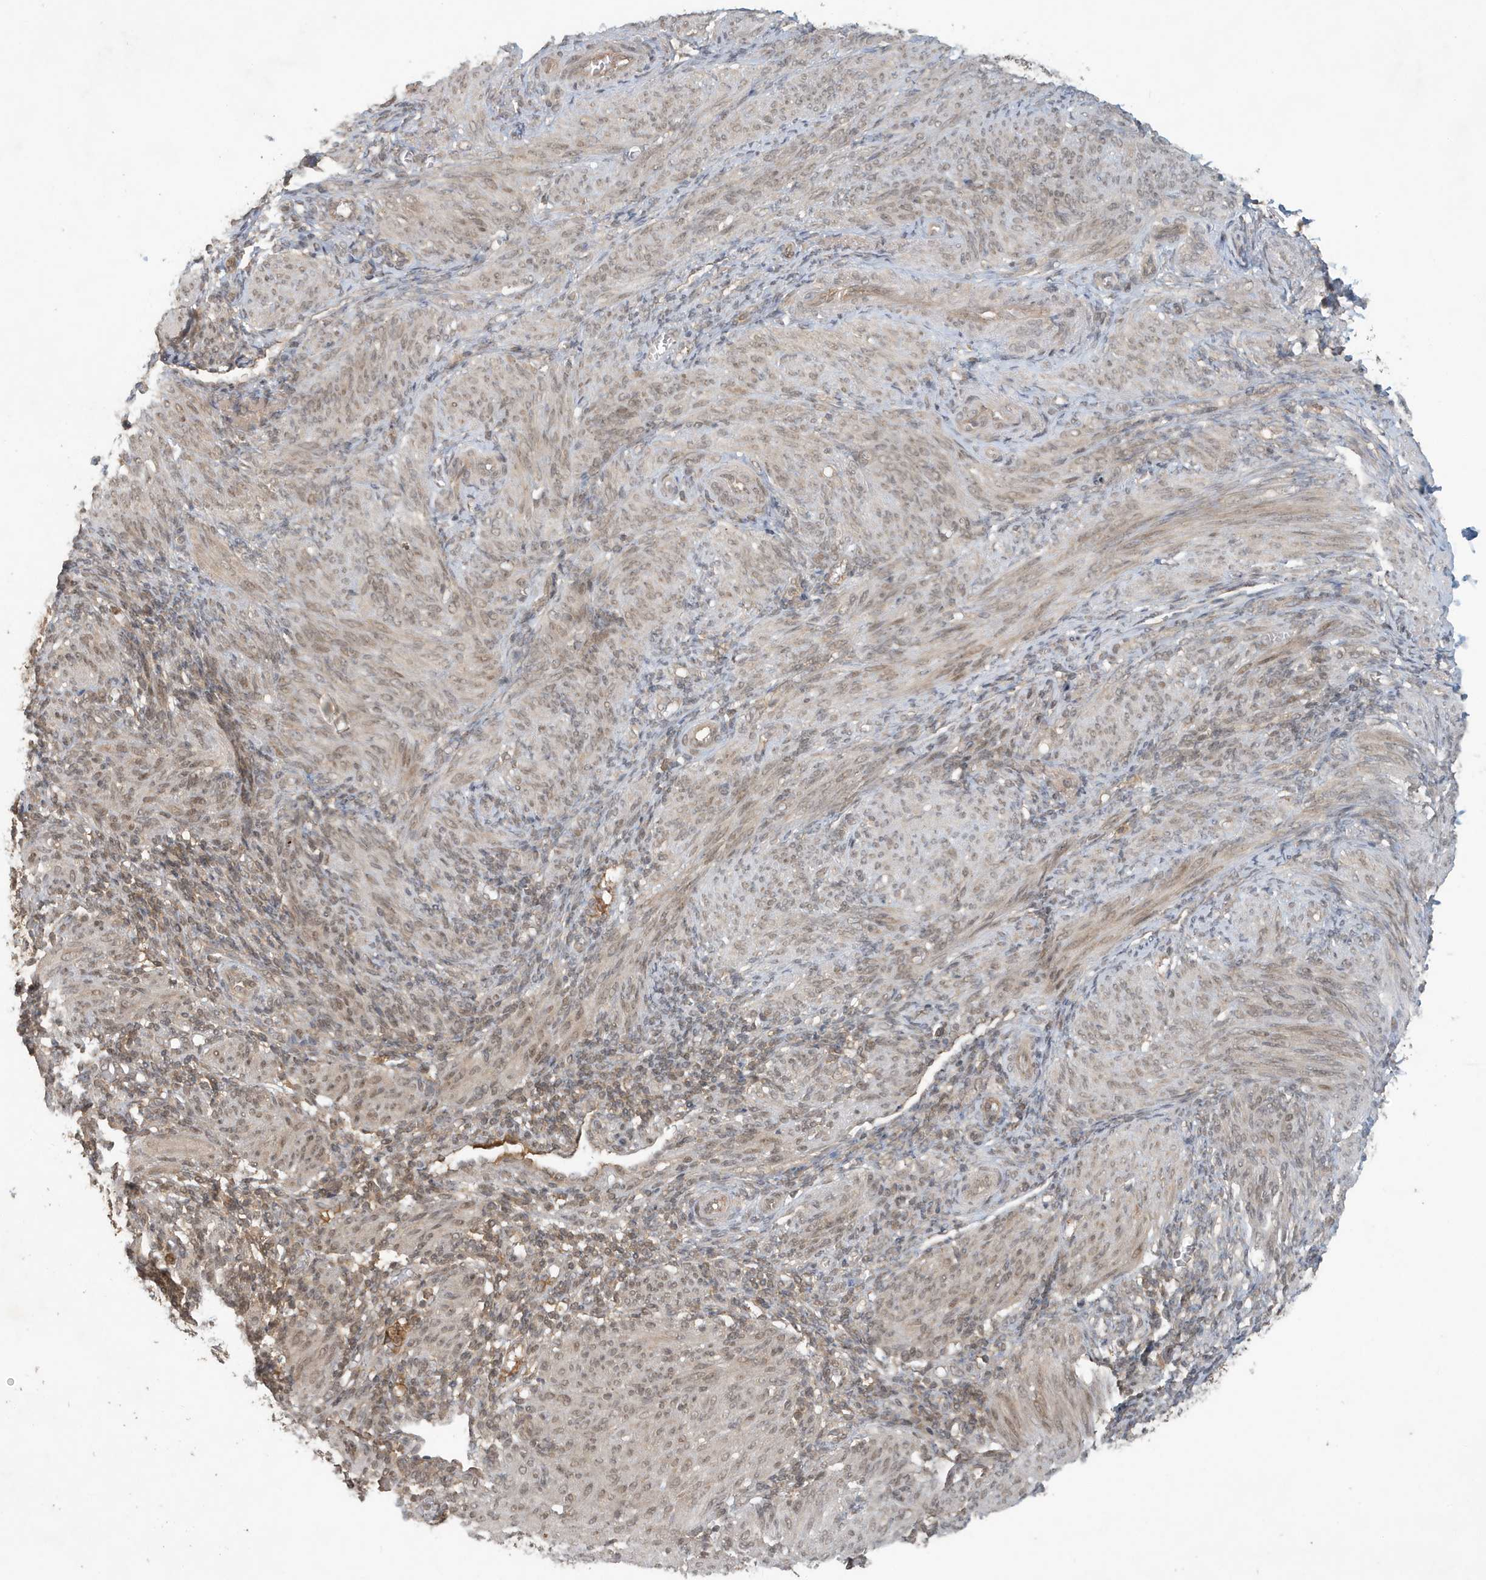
{"staining": {"intensity": "moderate", "quantity": "25%-75%", "location": "cytoplasmic/membranous,nuclear"}, "tissue": "smooth muscle", "cell_type": "Smooth muscle cells", "image_type": "normal", "snomed": [{"axis": "morphology", "description": "Normal tissue, NOS"}, {"axis": "topography", "description": "Smooth muscle"}], "caption": "Immunohistochemical staining of unremarkable human smooth muscle displays 25%-75% levels of moderate cytoplasmic/membranous,nuclear protein positivity in approximately 25%-75% of smooth muscle cells. (DAB IHC with brightfield microscopy, high magnification).", "gene": "ABCB9", "patient": {"sex": "female", "age": 39}}